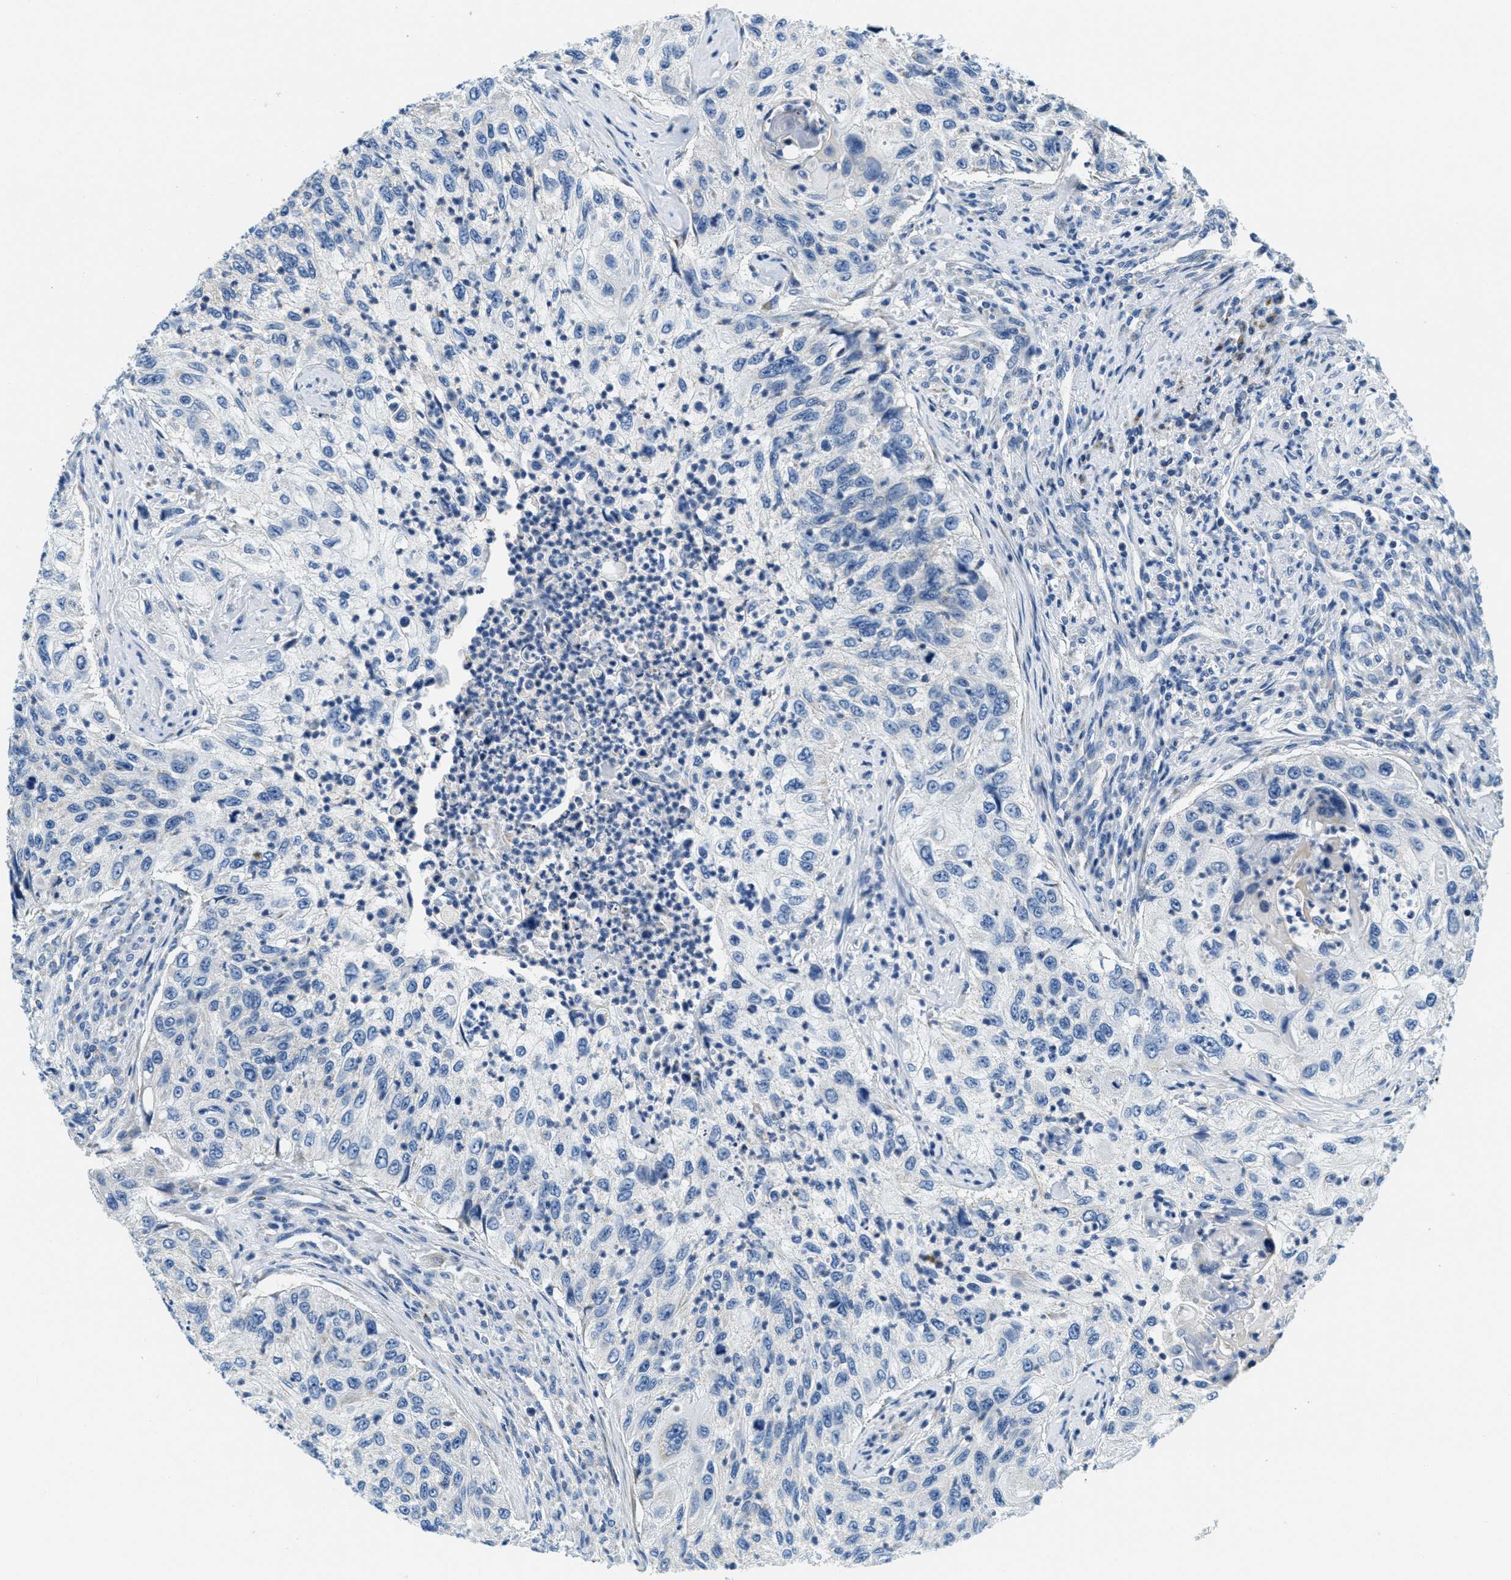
{"staining": {"intensity": "negative", "quantity": "none", "location": "none"}, "tissue": "urothelial cancer", "cell_type": "Tumor cells", "image_type": "cancer", "snomed": [{"axis": "morphology", "description": "Urothelial carcinoma, High grade"}, {"axis": "topography", "description": "Urinary bladder"}], "caption": "Tumor cells show no significant protein staining in urothelial cancer.", "gene": "CA4", "patient": {"sex": "female", "age": 60}}